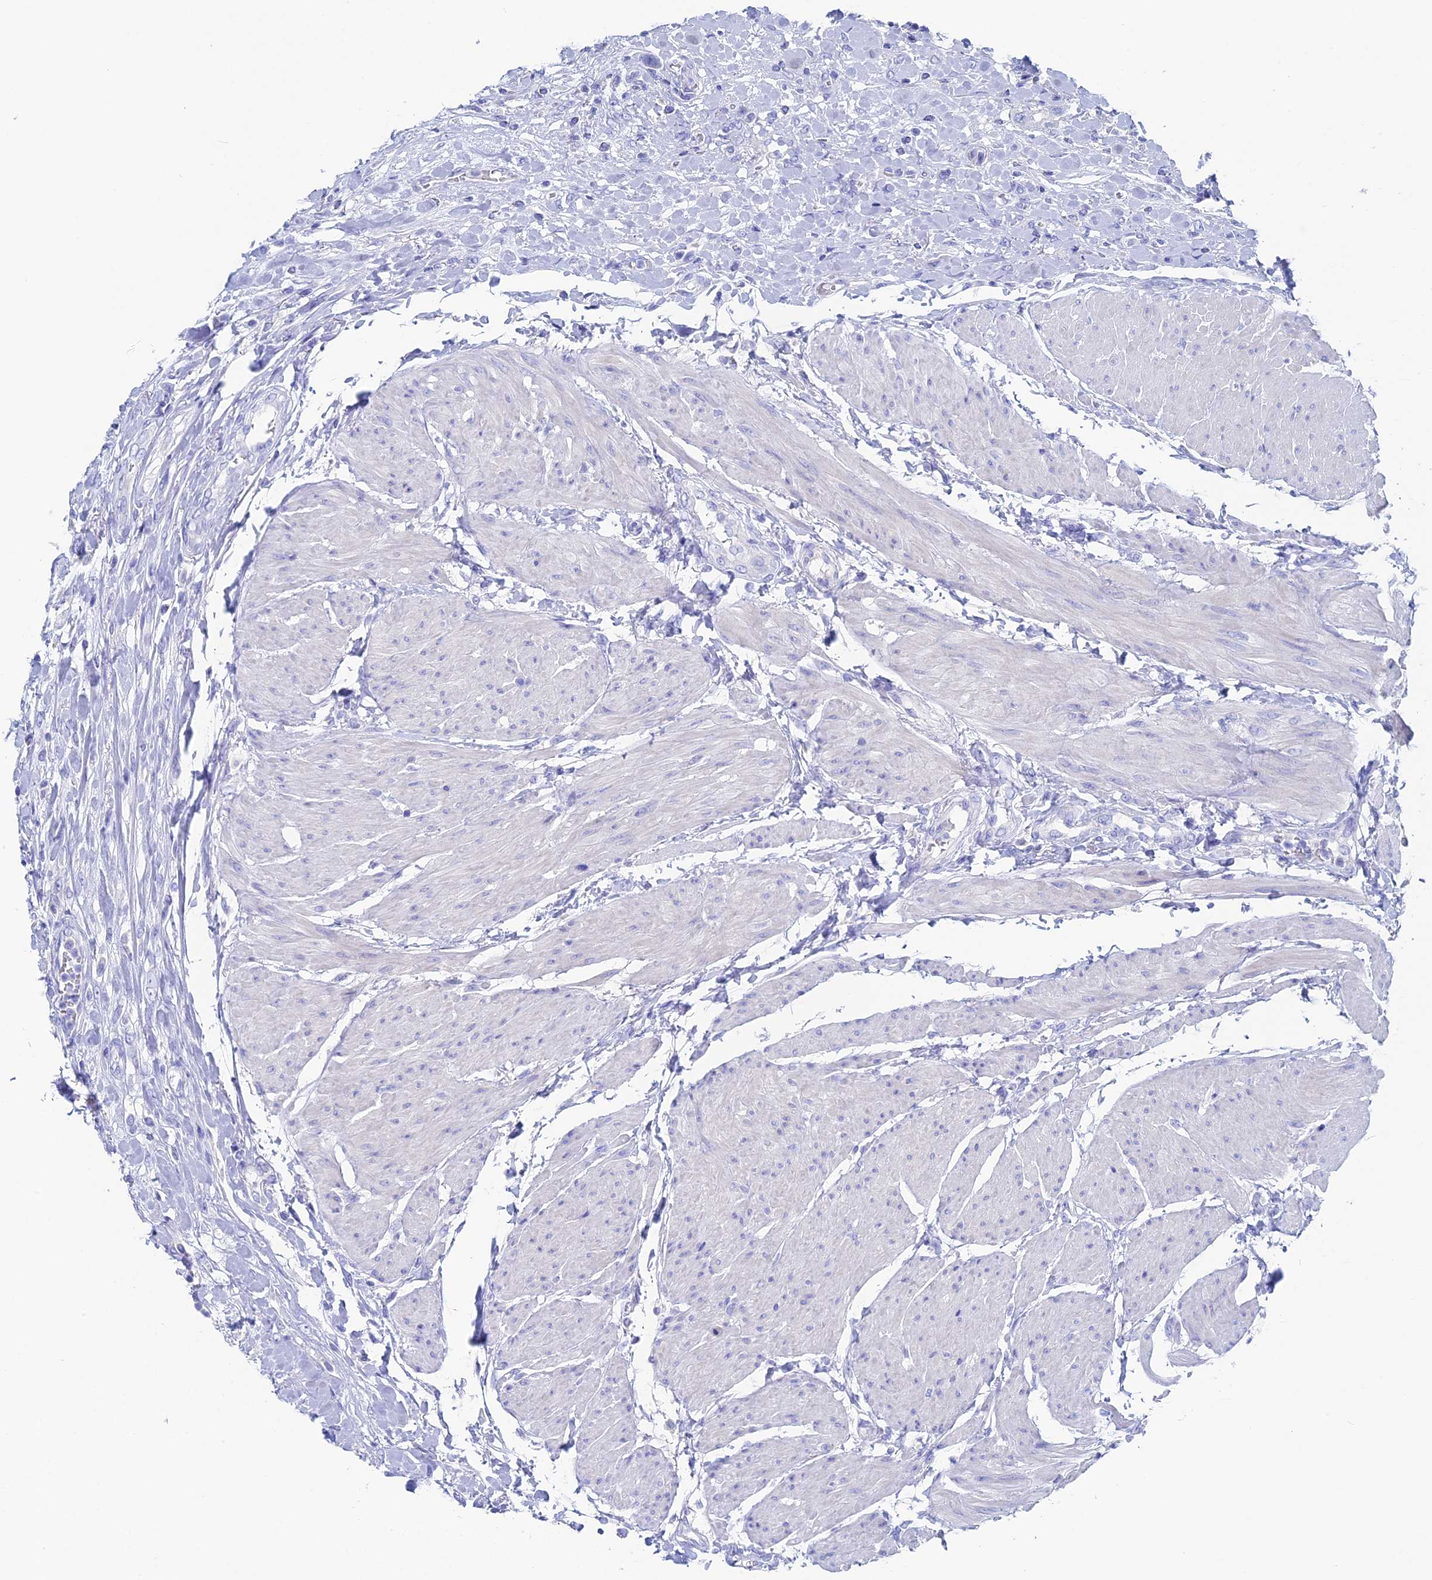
{"staining": {"intensity": "negative", "quantity": "none", "location": "none"}, "tissue": "urothelial cancer", "cell_type": "Tumor cells", "image_type": "cancer", "snomed": [{"axis": "morphology", "description": "Urothelial carcinoma, High grade"}, {"axis": "topography", "description": "Urinary bladder"}], "caption": "Urothelial carcinoma (high-grade) stained for a protein using immunohistochemistry (IHC) shows no staining tumor cells.", "gene": "UNC119", "patient": {"sex": "male", "age": 50}}